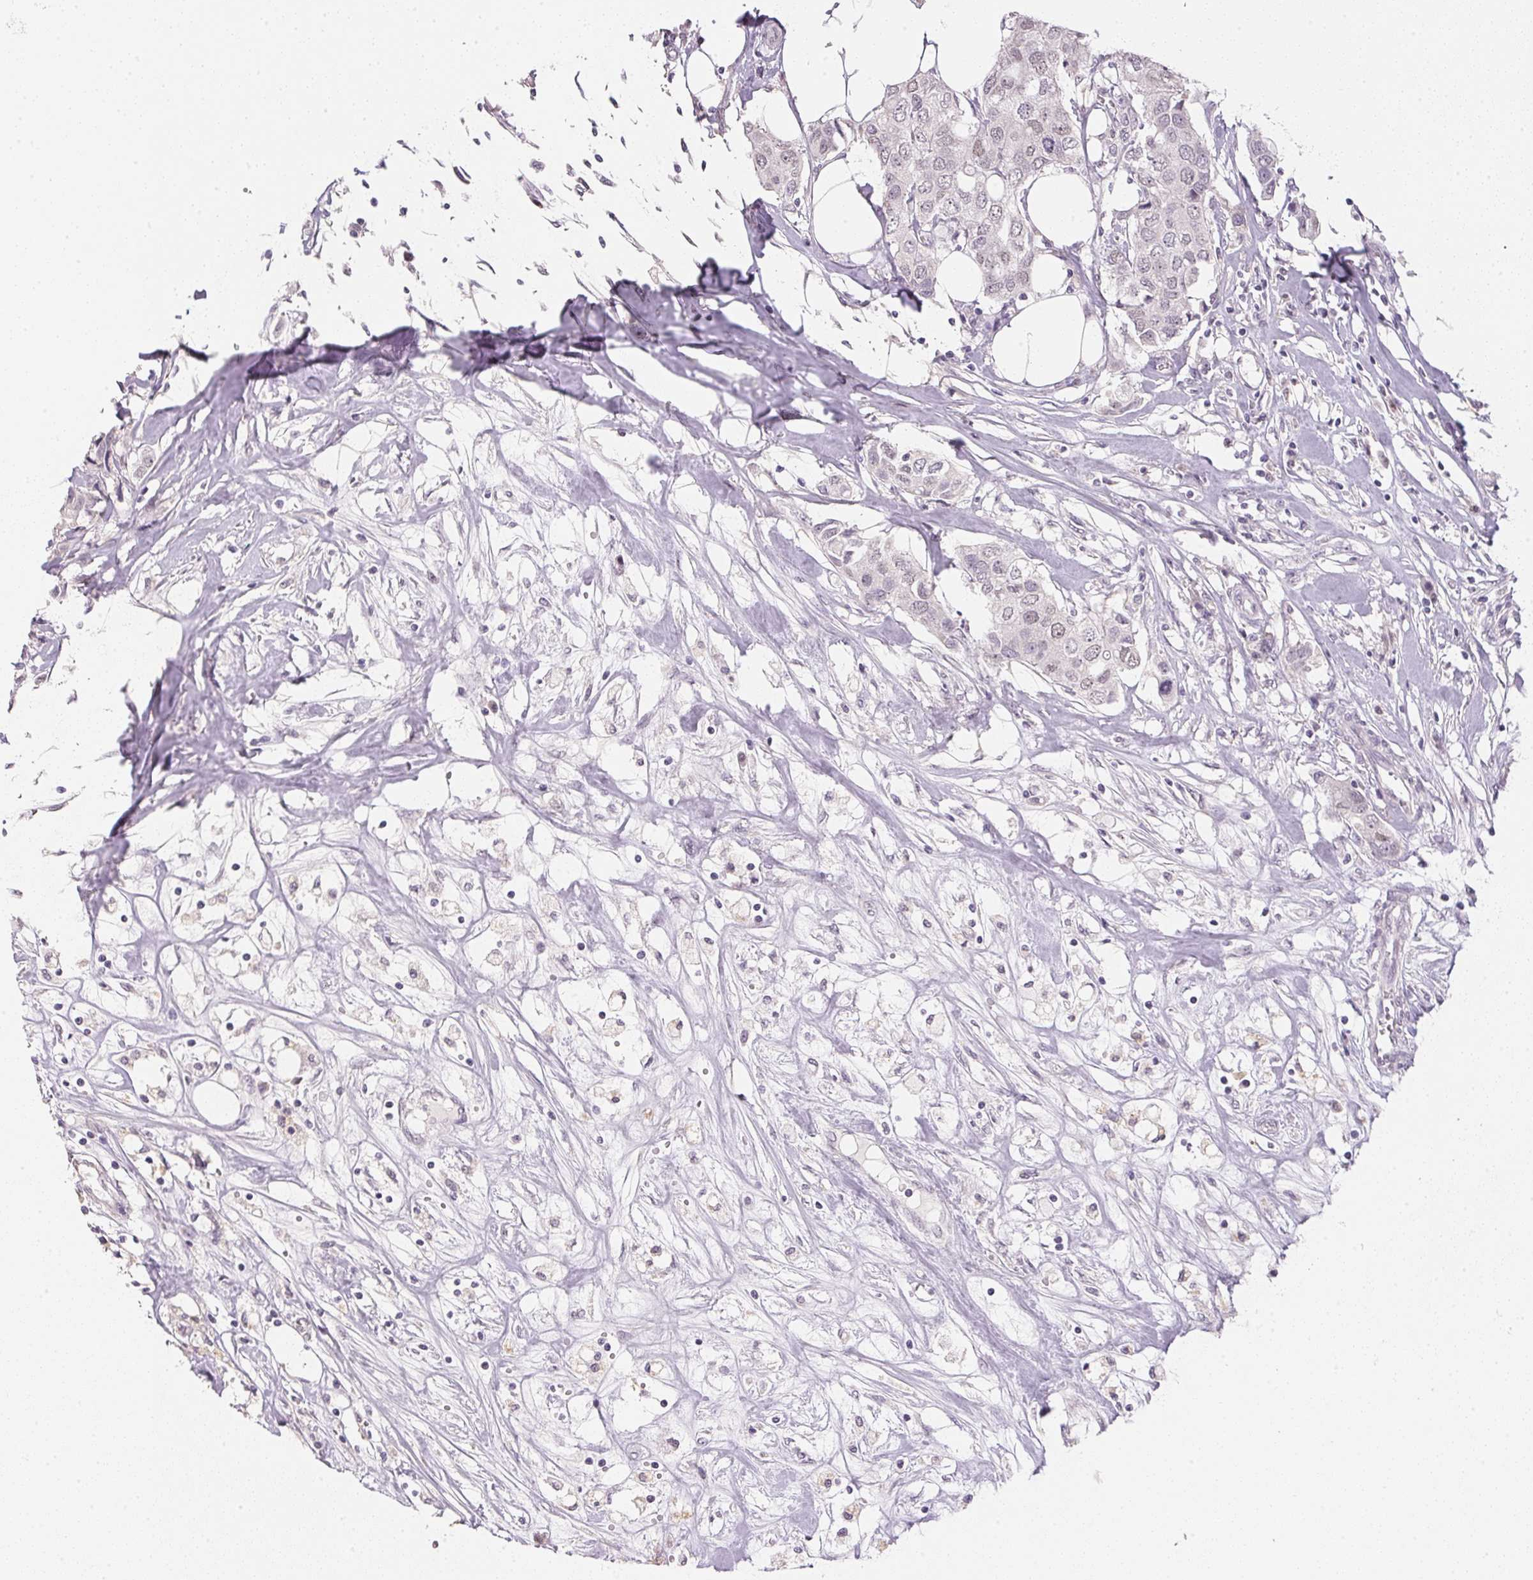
{"staining": {"intensity": "negative", "quantity": "none", "location": "none"}, "tissue": "breast cancer", "cell_type": "Tumor cells", "image_type": "cancer", "snomed": [{"axis": "morphology", "description": "Duct carcinoma"}, {"axis": "topography", "description": "Breast"}], "caption": "Immunohistochemistry image of neoplastic tissue: human breast cancer stained with DAB (3,3'-diaminobenzidine) shows no significant protein expression in tumor cells.", "gene": "POLR3G", "patient": {"sex": "female", "age": 80}}